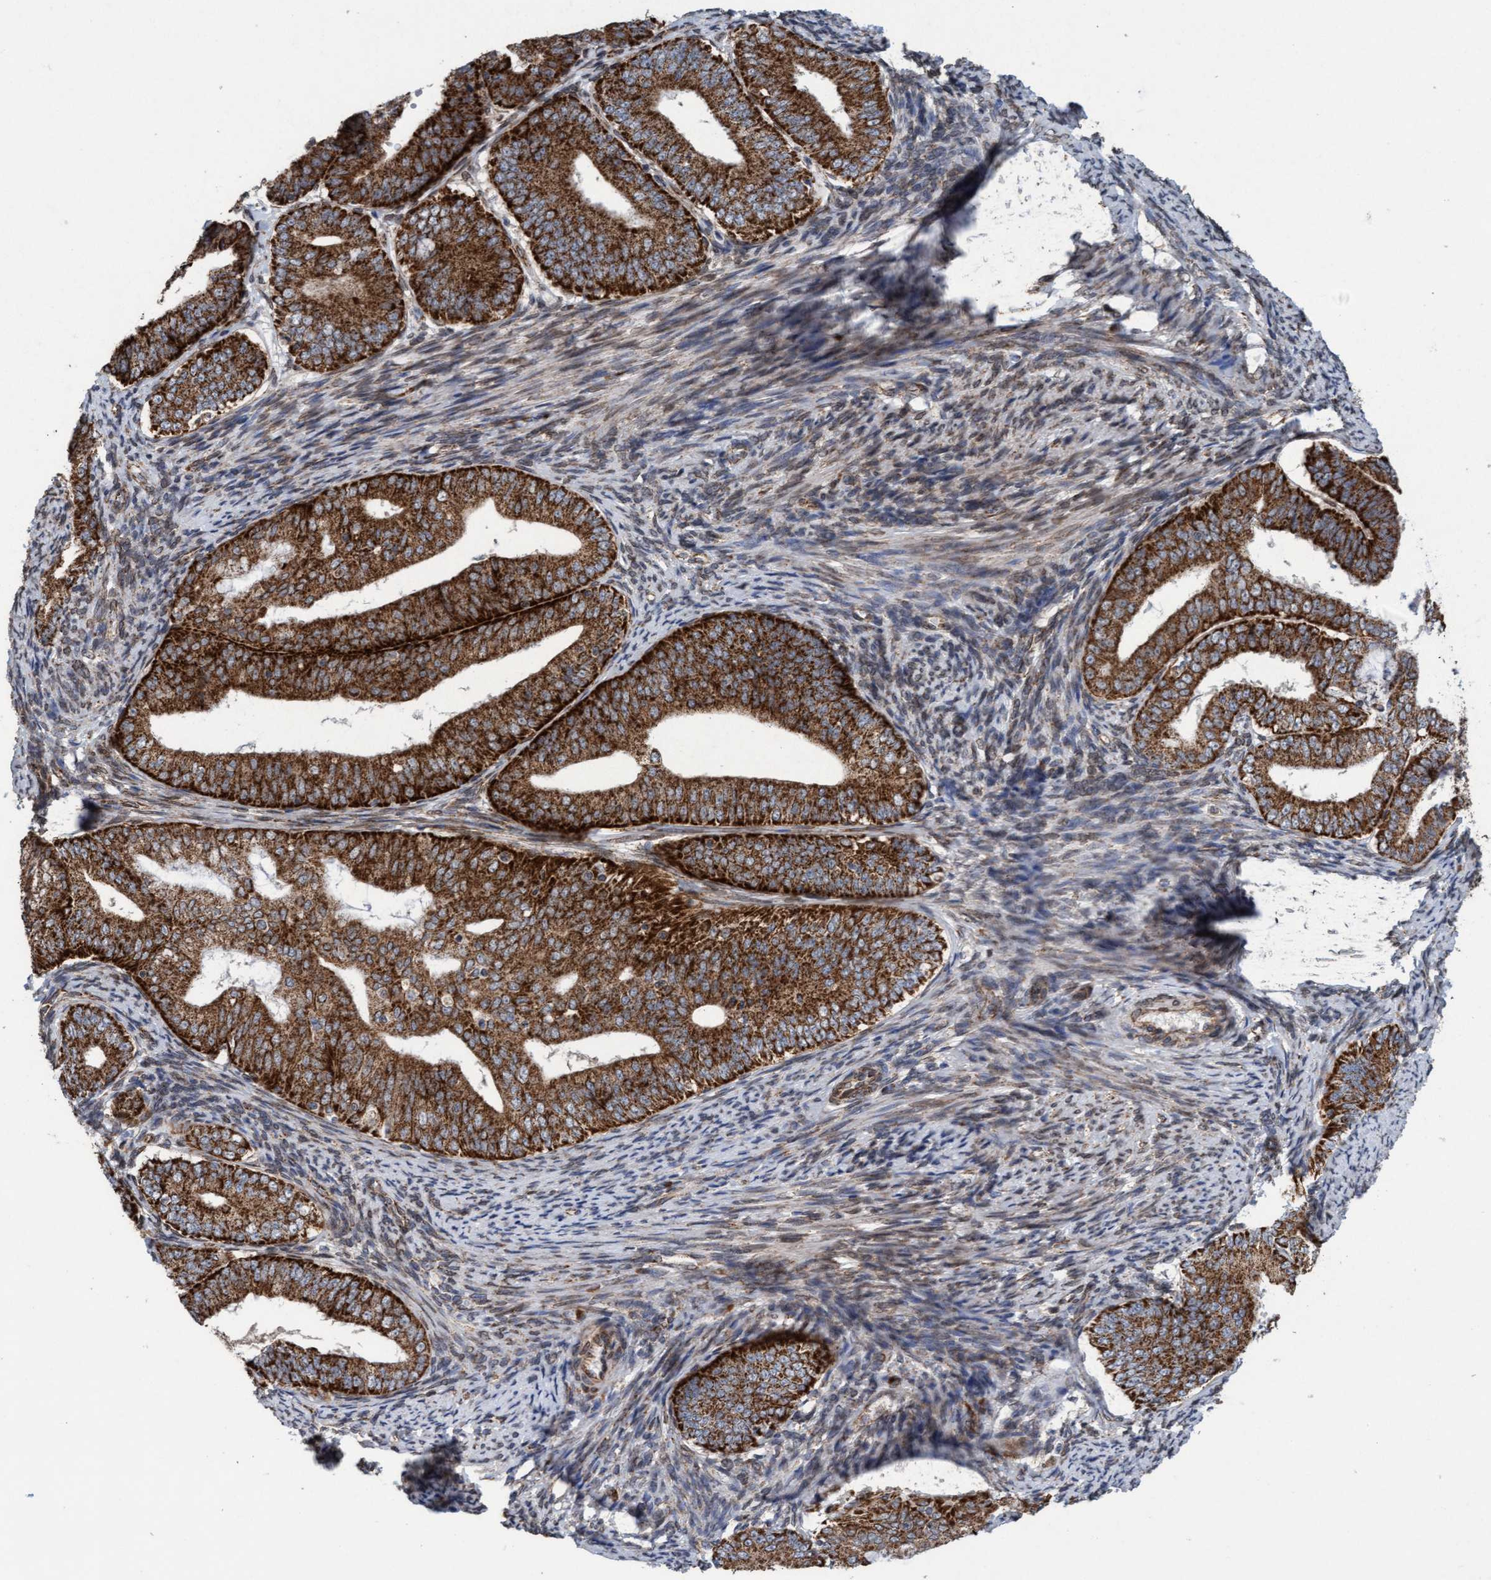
{"staining": {"intensity": "strong", "quantity": ">75%", "location": "cytoplasmic/membranous"}, "tissue": "endometrial cancer", "cell_type": "Tumor cells", "image_type": "cancer", "snomed": [{"axis": "morphology", "description": "Adenocarcinoma, NOS"}, {"axis": "topography", "description": "Endometrium"}], "caption": "Human adenocarcinoma (endometrial) stained for a protein (brown) displays strong cytoplasmic/membranous positive staining in about >75% of tumor cells.", "gene": "MRPS23", "patient": {"sex": "female", "age": 63}}